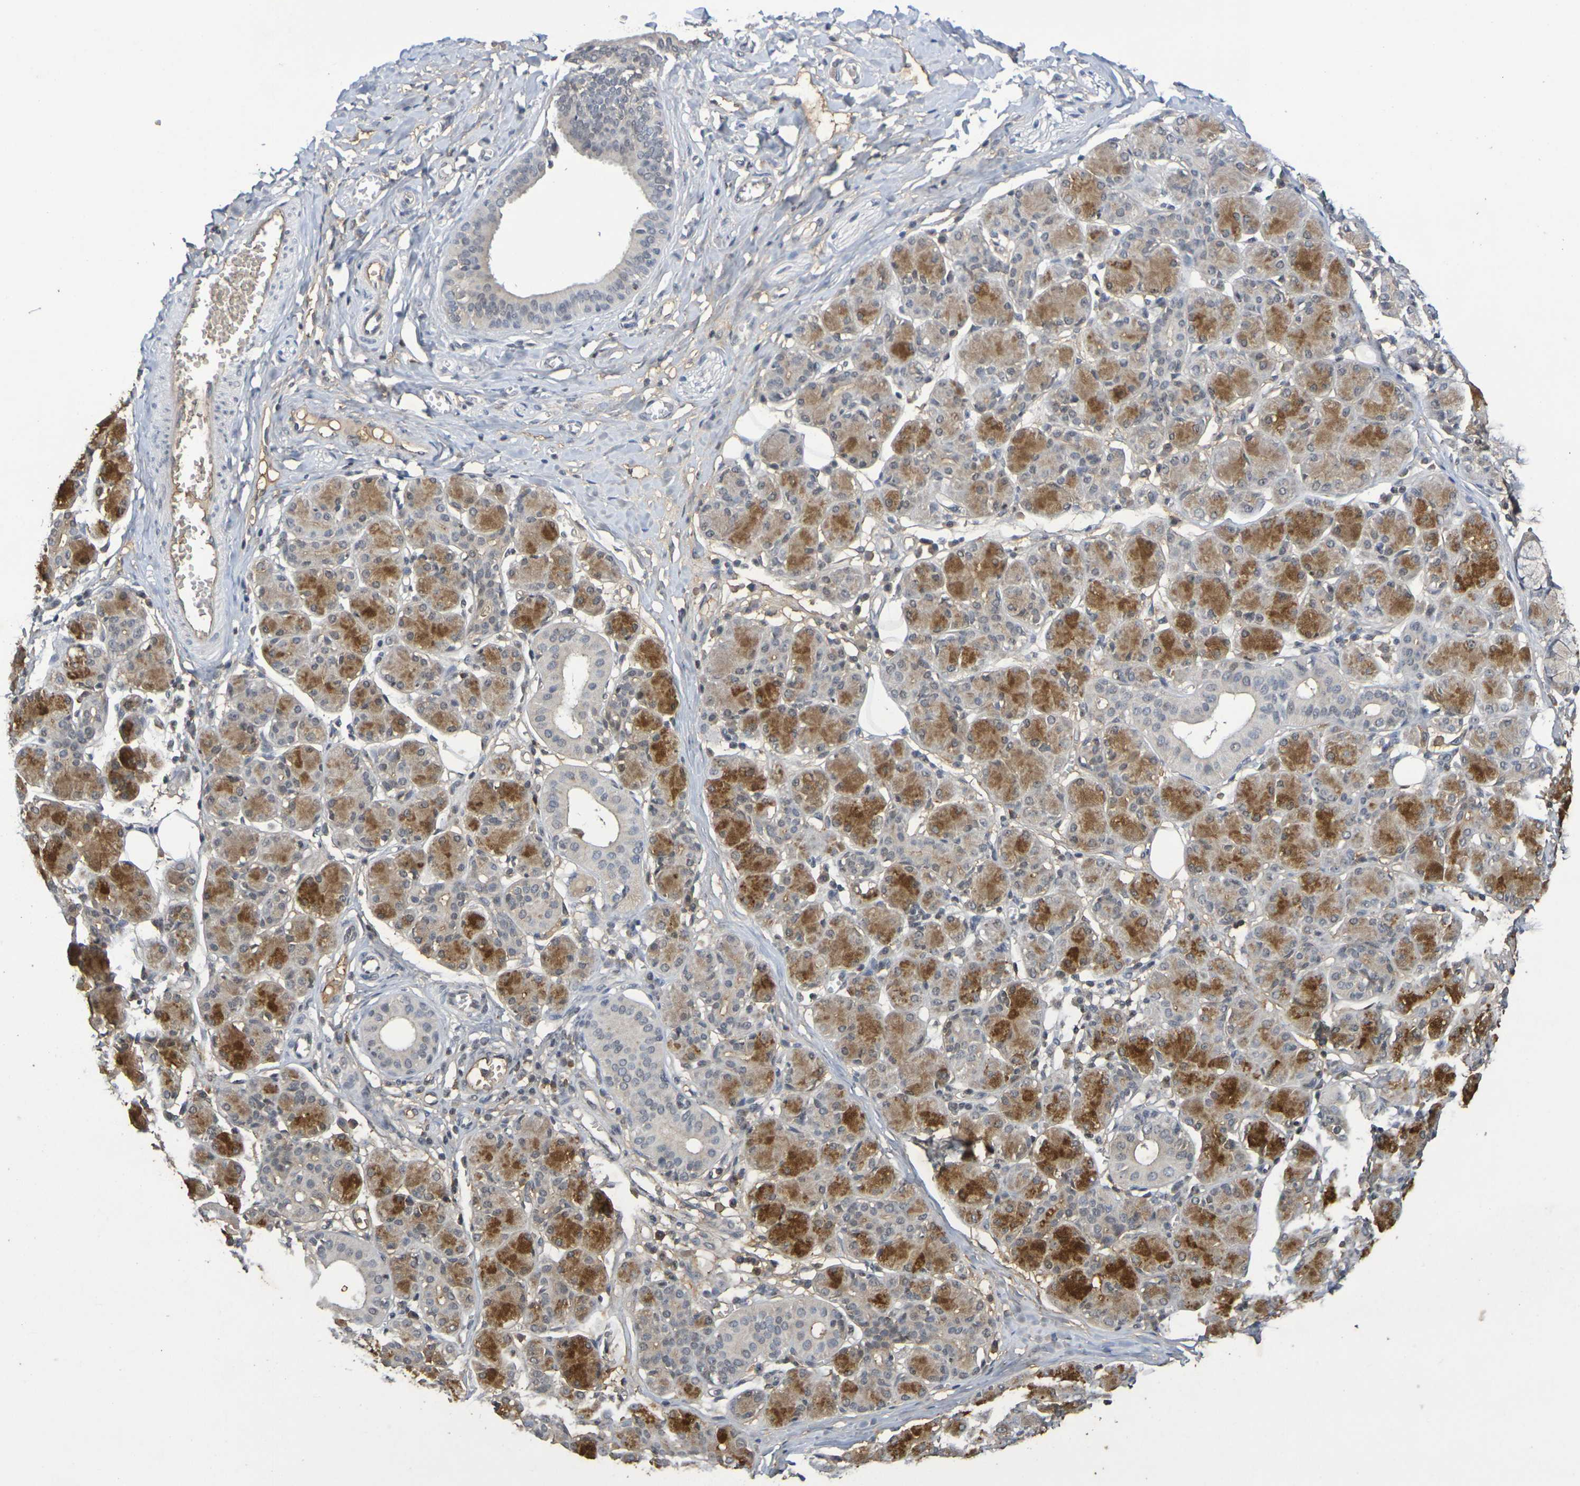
{"staining": {"intensity": "moderate", "quantity": ">75%", "location": "cytoplasmic/membranous"}, "tissue": "salivary gland", "cell_type": "Glandular cells", "image_type": "normal", "snomed": [{"axis": "morphology", "description": "Normal tissue, NOS"}, {"axis": "morphology", "description": "Inflammation, NOS"}, {"axis": "topography", "description": "Lymph node"}, {"axis": "topography", "description": "Salivary gland"}], "caption": "Approximately >75% of glandular cells in normal human salivary gland reveal moderate cytoplasmic/membranous protein expression as visualized by brown immunohistochemical staining.", "gene": "TERF2", "patient": {"sex": "male", "age": 3}}